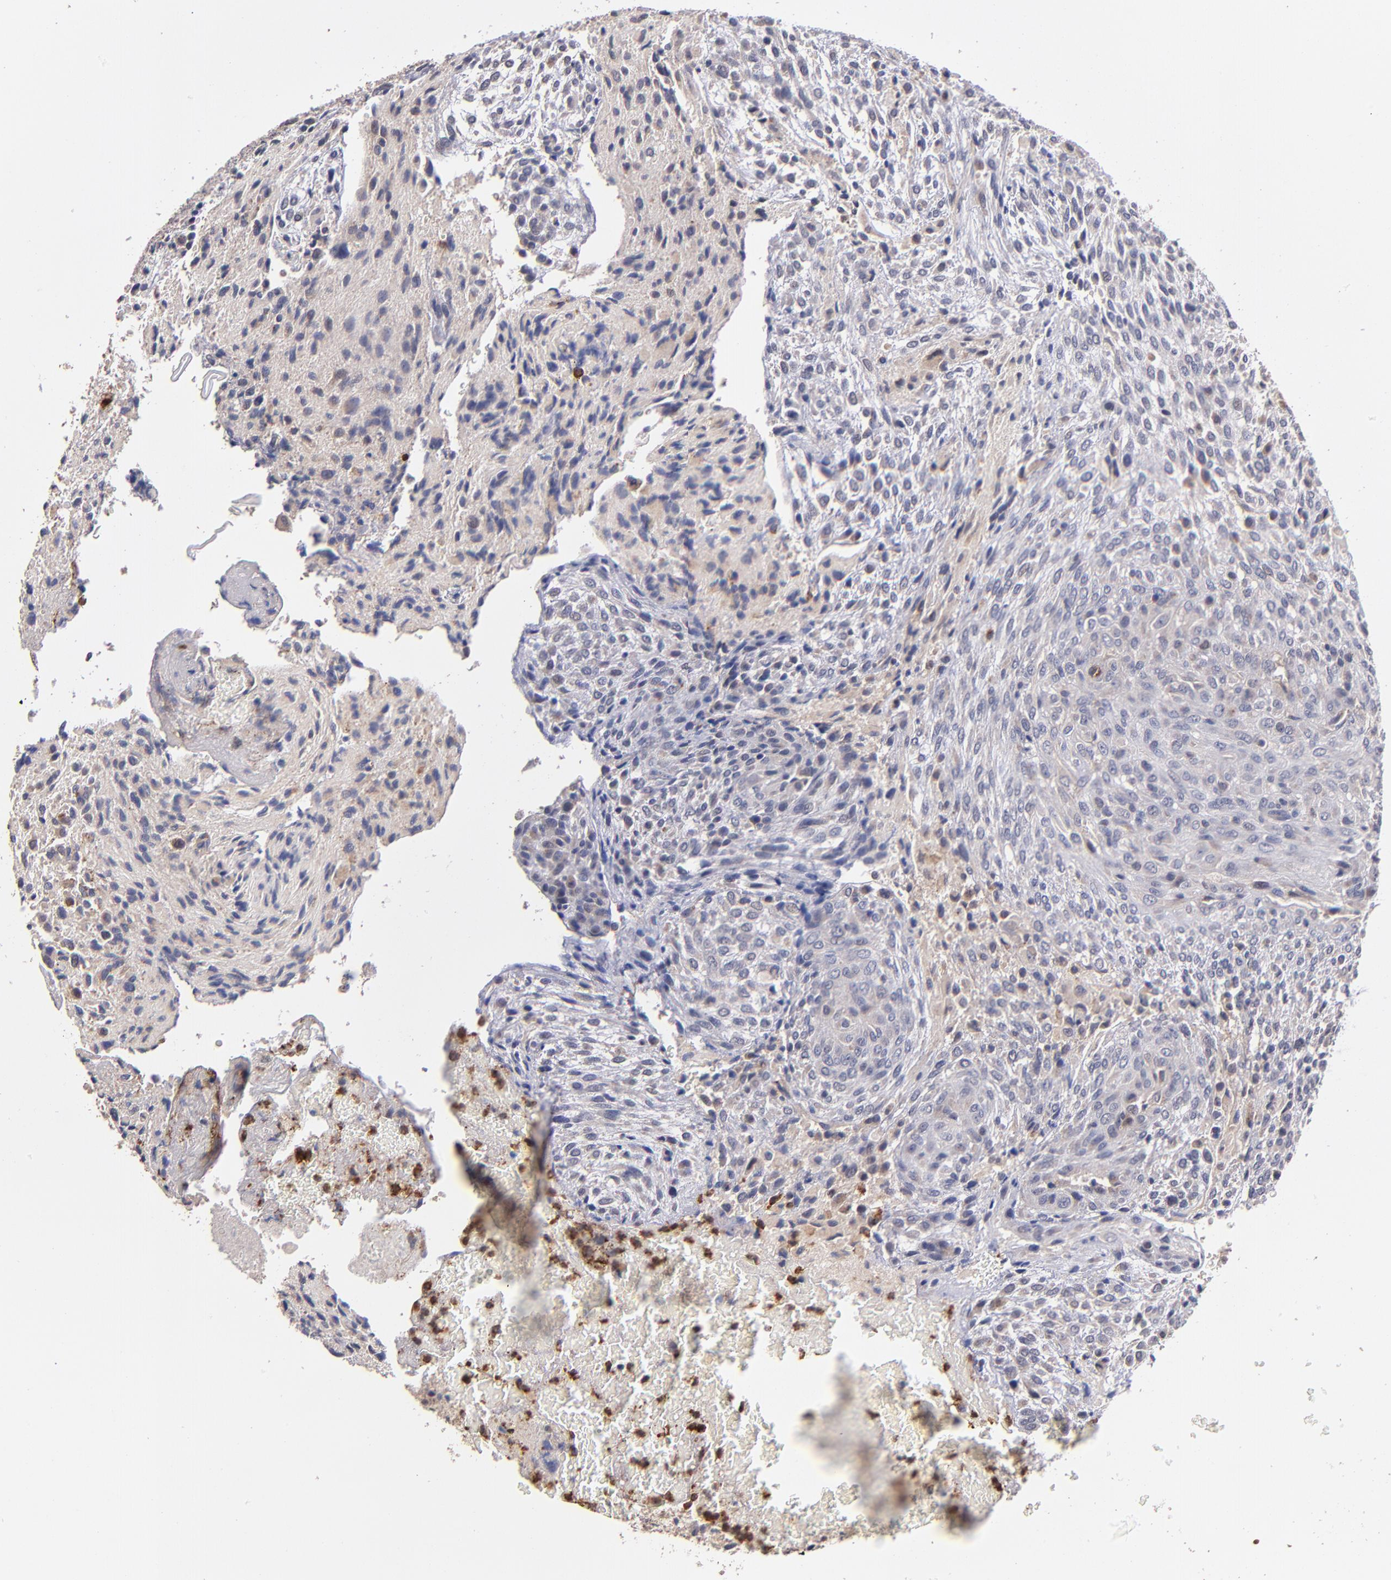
{"staining": {"intensity": "negative", "quantity": "none", "location": "none"}, "tissue": "glioma", "cell_type": "Tumor cells", "image_type": "cancer", "snomed": [{"axis": "morphology", "description": "Glioma, malignant, High grade"}, {"axis": "topography", "description": "Cerebral cortex"}], "caption": "Tumor cells show no significant protein expression in glioma.", "gene": "TTLL12", "patient": {"sex": "female", "age": 55}}